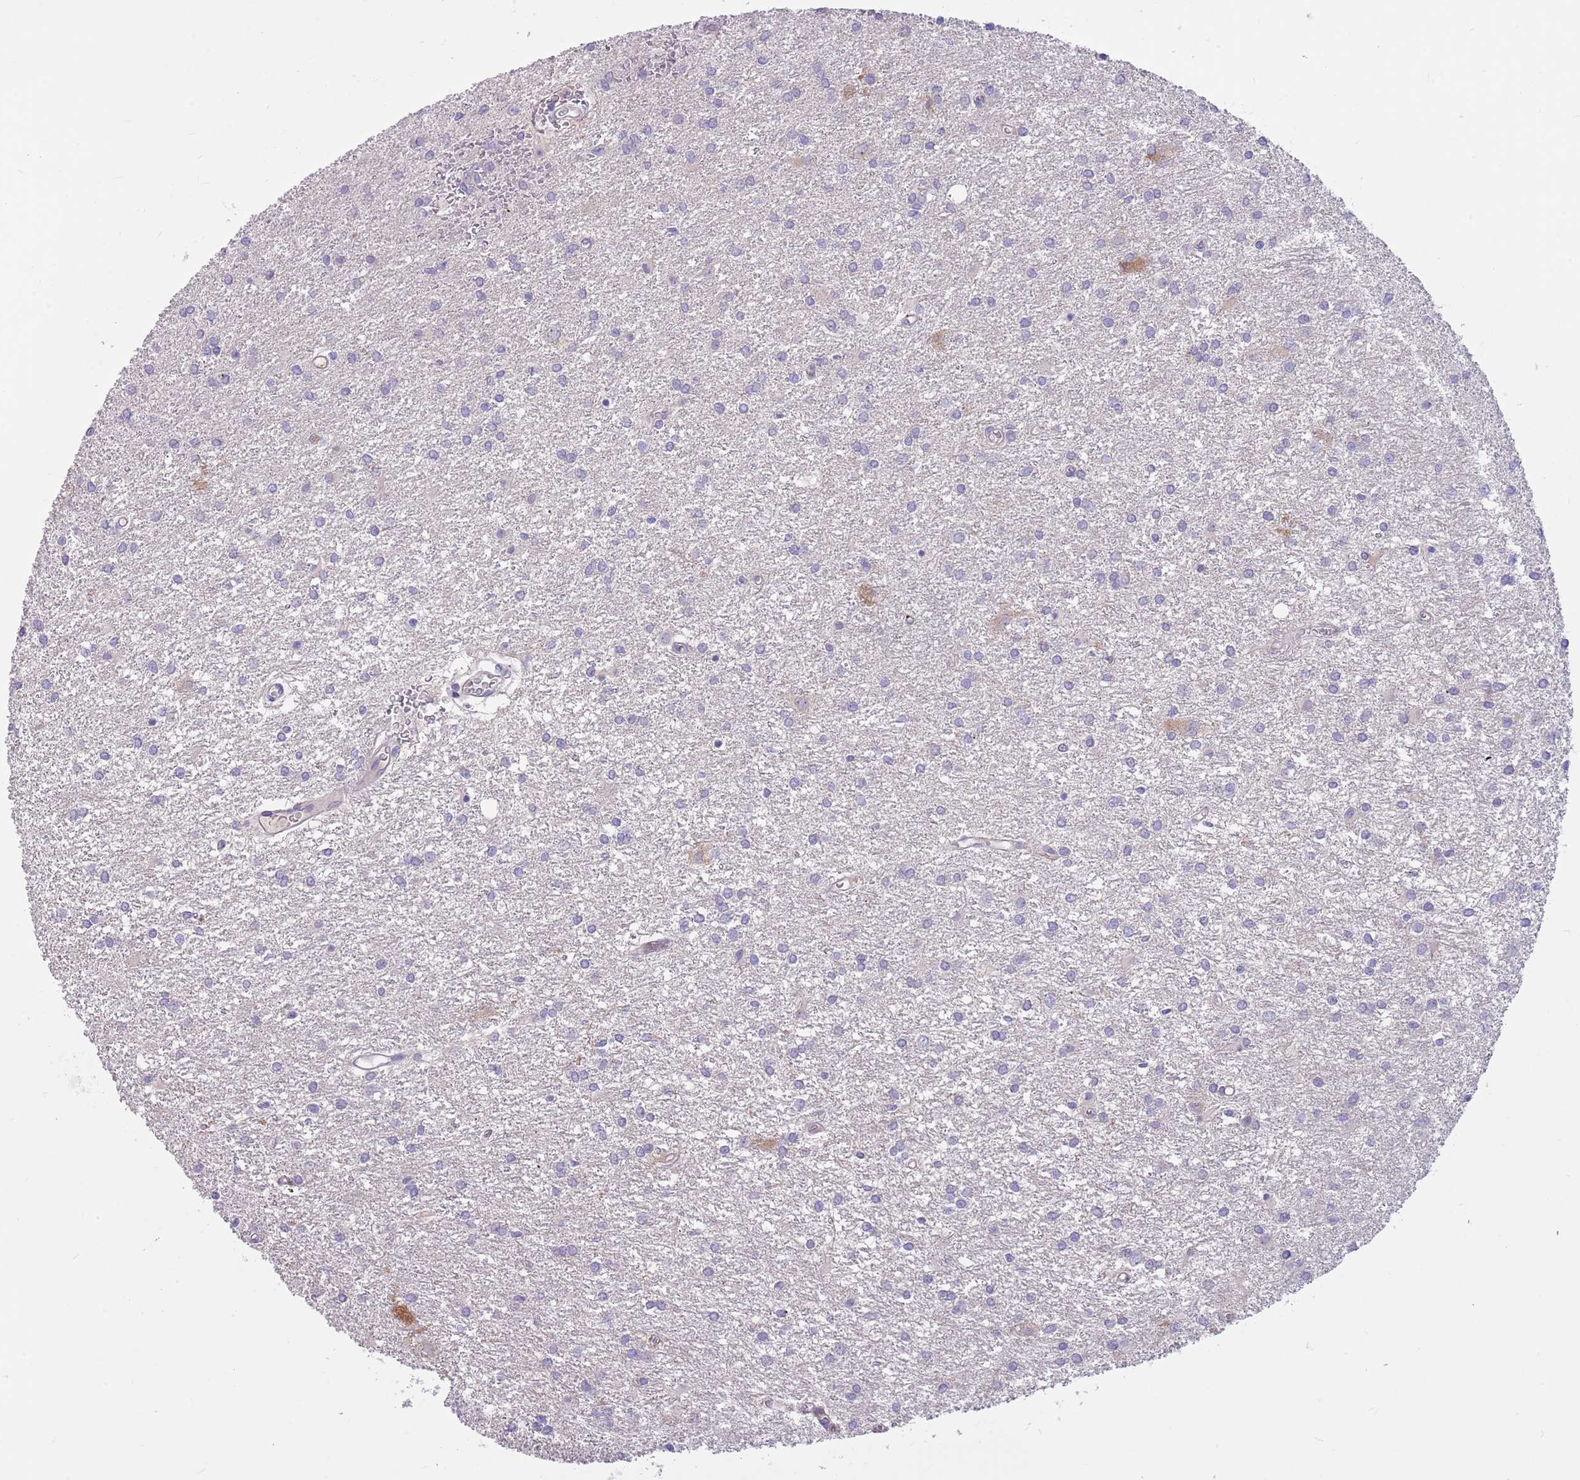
{"staining": {"intensity": "negative", "quantity": "none", "location": "none"}, "tissue": "glioma", "cell_type": "Tumor cells", "image_type": "cancer", "snomed": [{"axis": "morphology", "description": "Glioma, malignant, High grade"}, {"axis": "topography", "description": "Brain"}], "caption": "A histopathology image of malignant glioma (high-grade) stained for a protein reveals no brown staining in tumor cells. (Stains: DAB (3,3'-diaminobenzidine) immunohistochemistry with hematoxylin counter stain, Microscopy: brightfield microscopy at high magnification).", "gene": "LEPROTL1", "patient": {"sex": "female", "age": 50}}